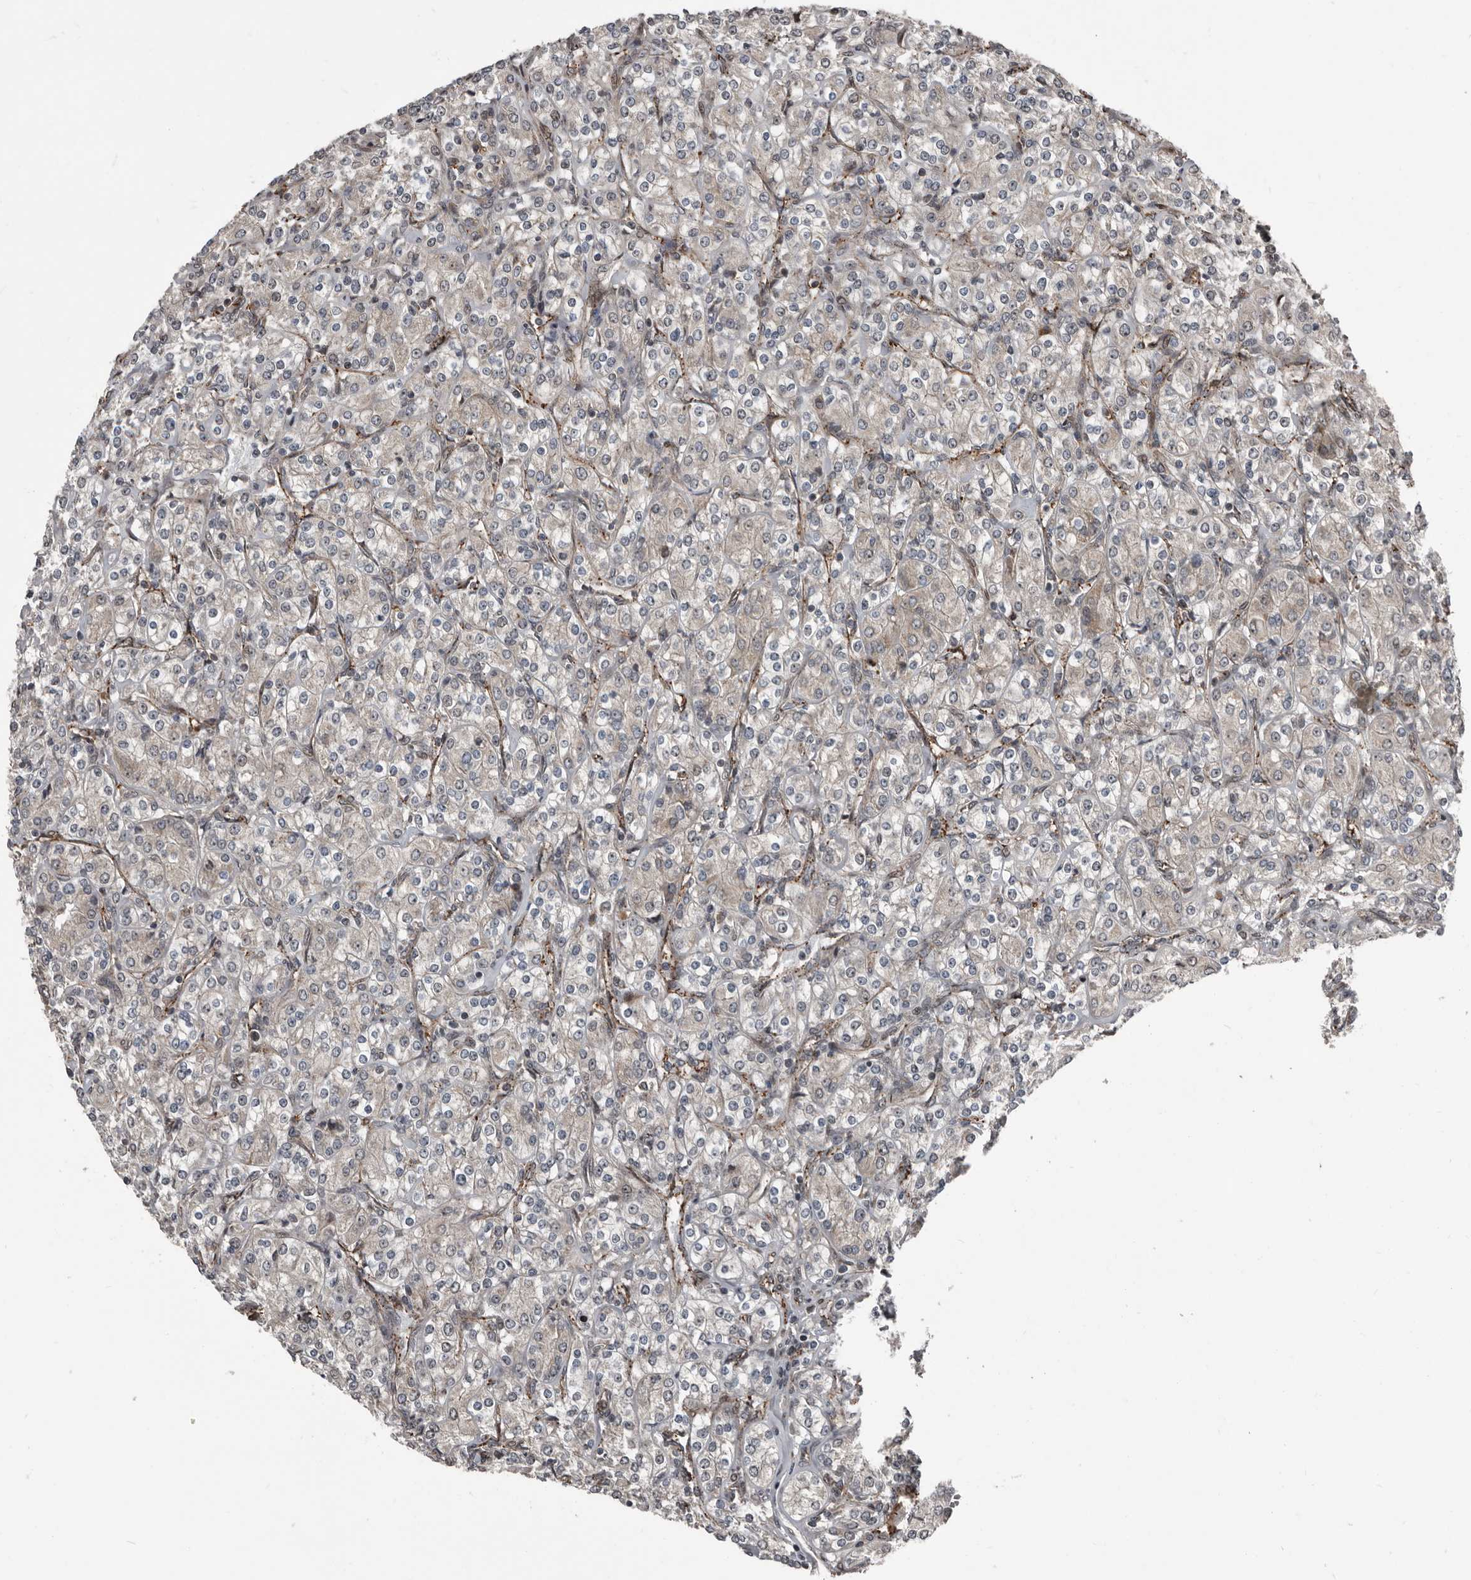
{"staining": {"intensity": "negative", "quantity": "none", "location": "none"}, "tissue": "renal cancer", "cell_type": "Tumor cells", "image_type": "cancer", "snomed": [{"axis": "morphology", "description": "Adenocarcinoma, NOS"}, {"axis": "topography", "description": "Kidney"}], "caption": "This histopathology image is of adenocarcinoma (renal) stained with IHC to label a protein in brown with the nuclei are counter-stained blue. There is no expression in tumor cells. The staining was performed using DAB to visualize the protein expression in brown, while the nuclei were stained in blue with hematoxylin (Magnification: 20x).", "gene": "CHD1L", "patient": {"sex": "male", "age": 77}}